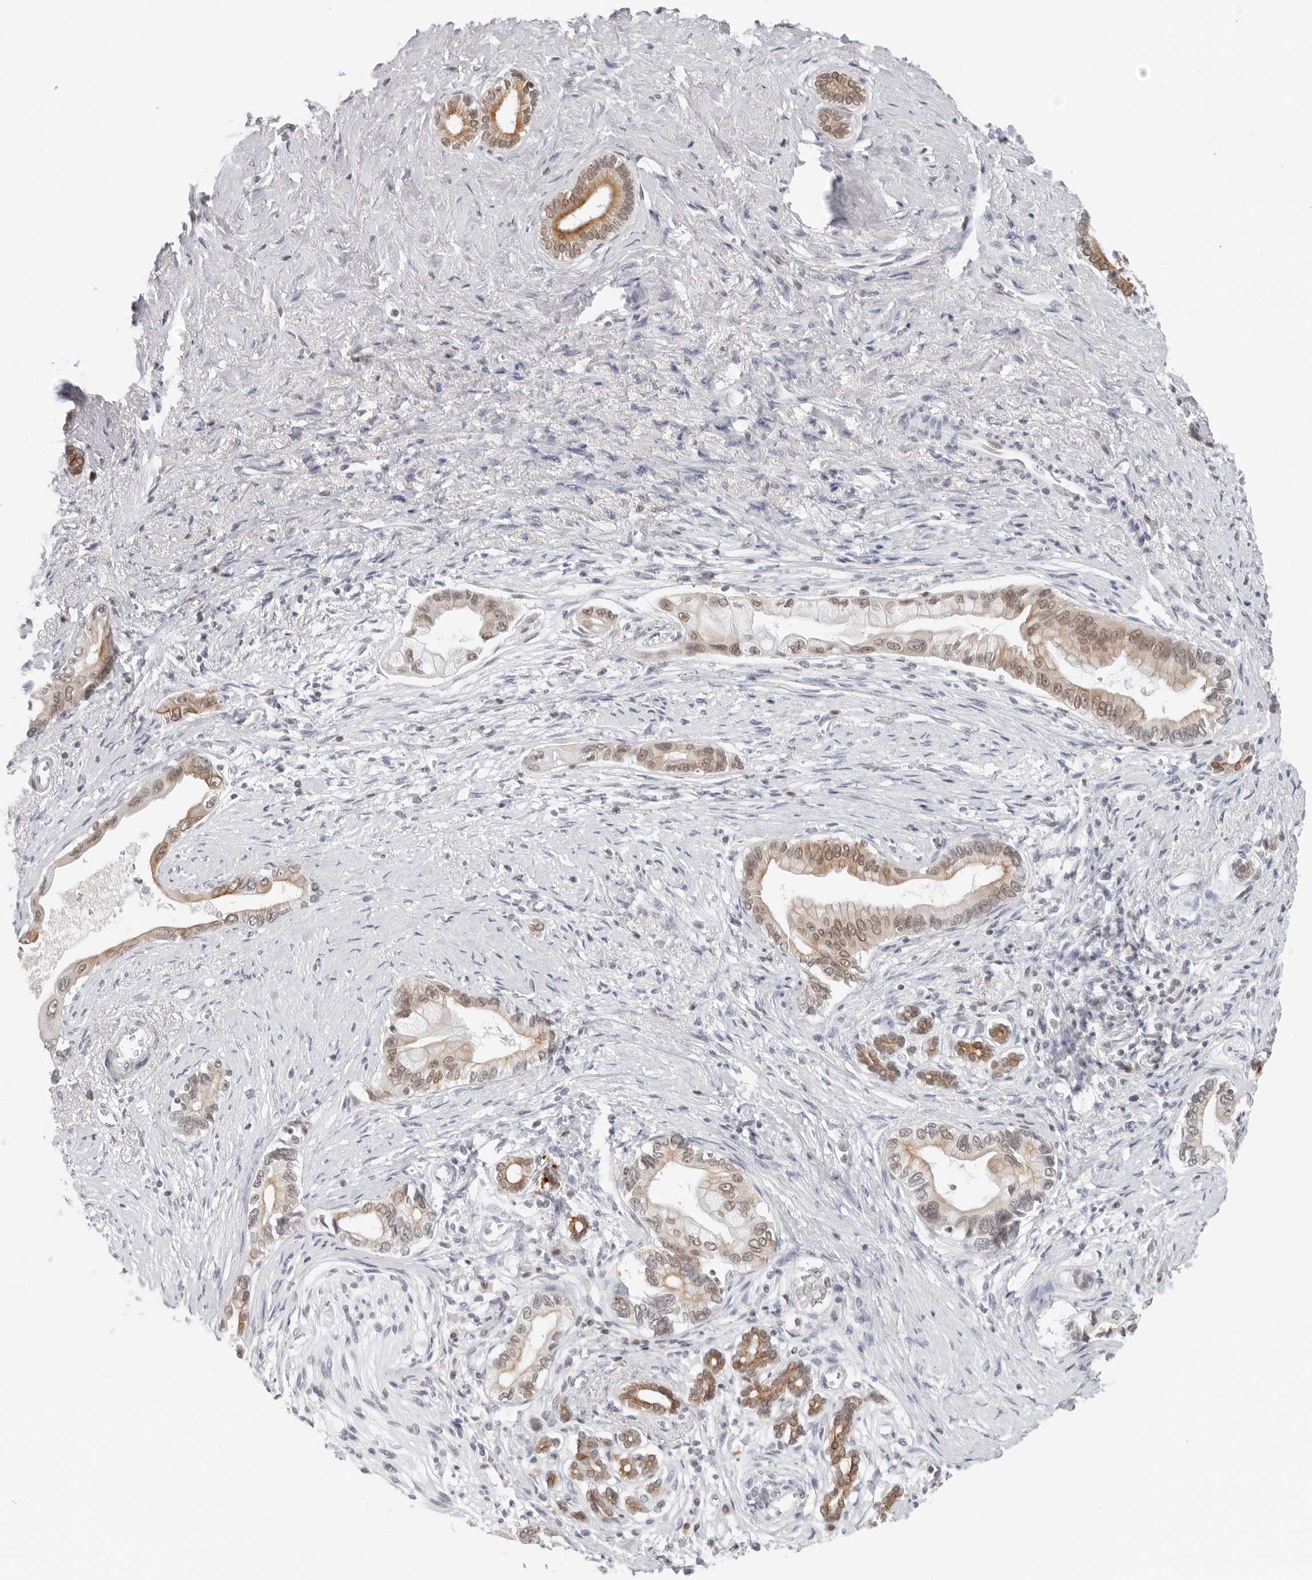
{"staining": {"intensity": "moderate", "quantity": ">75%", "location": "cytoplasmic/membranous,nuclear"}, "tissue": "pancreatic cancer", "cell_type": "Tumor cells", "image_type": "cancer", "snomed": [{"axis": "morphology", "description": "Adenocarcinoma, NOS"}, {"axis": "topography", "description": "Pancreas"}], "caption": "This is a photomicrograph of immunohistochemistry staining of pancreatic cancer (adenocarcinoma), which shows moderate expression in the cytoplasmic/membranous and nuclear of tumor cells.", "gene": "FLG2", "patient": {"sex": "male", "age": 78}}